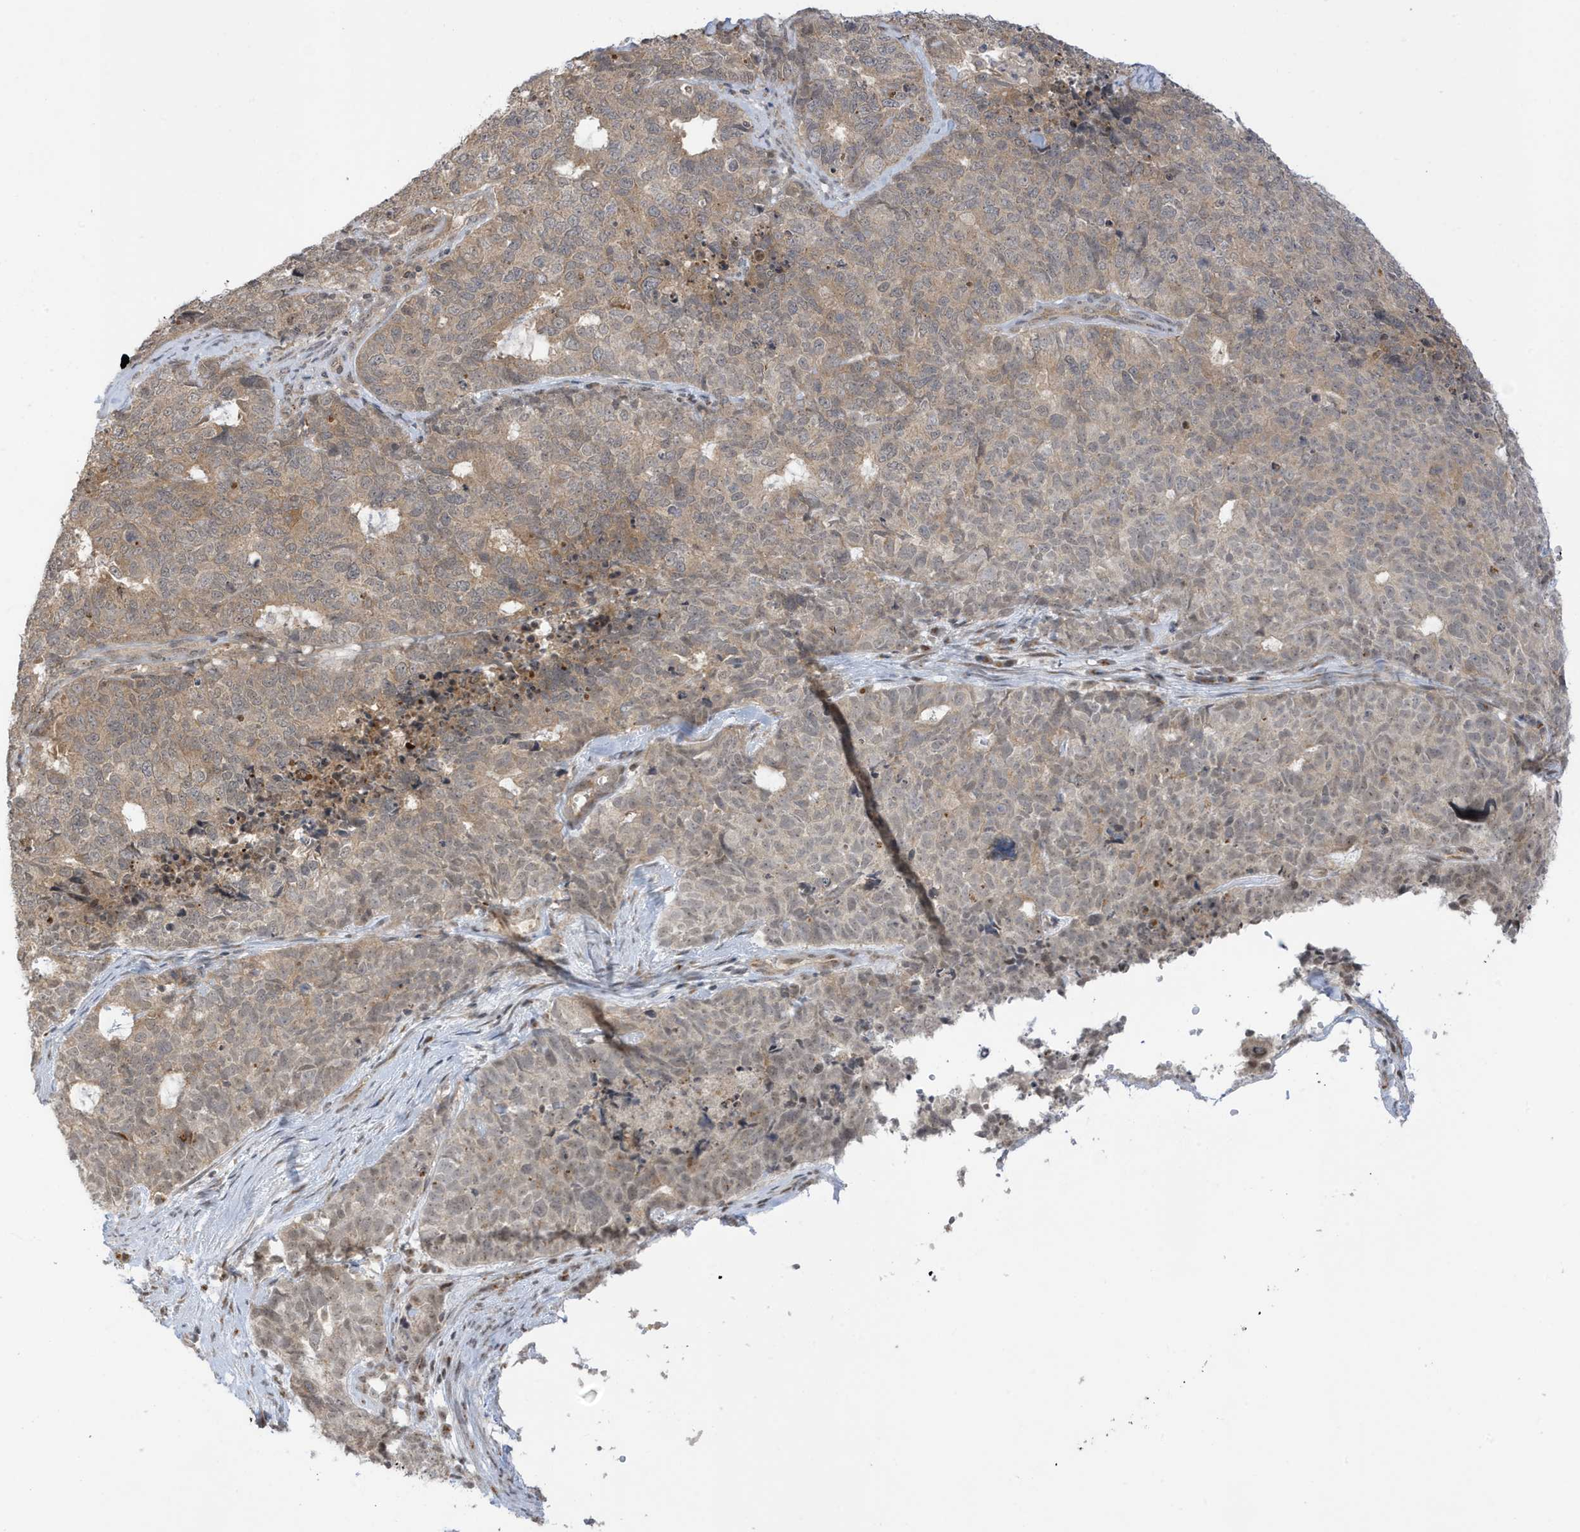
{"staining": {"intensity": "weak", "quantity": ">75%", "location": "cytoplasmic/membranous,nuclear"}, "tissue": "cervical cancer", "cell_type": "Tumor cells", "image_type": "cancer", "snomed": [{"axis": "morphology", "description": "Squamous cell carcinoma, NOS"}, {"axis": "topography", "description": "Cervix"}], "caption": "IHC of cervical squamous cell carcinoma exhibits low levels of weak cytoplasmic/membranous and nuclear staining in approximately >75% of tumor cells. (DAB = brown stain, brightfield microscopy at high magnification).", "gene": "TAB3", "patient": {"sex": "female", "age": 63}}